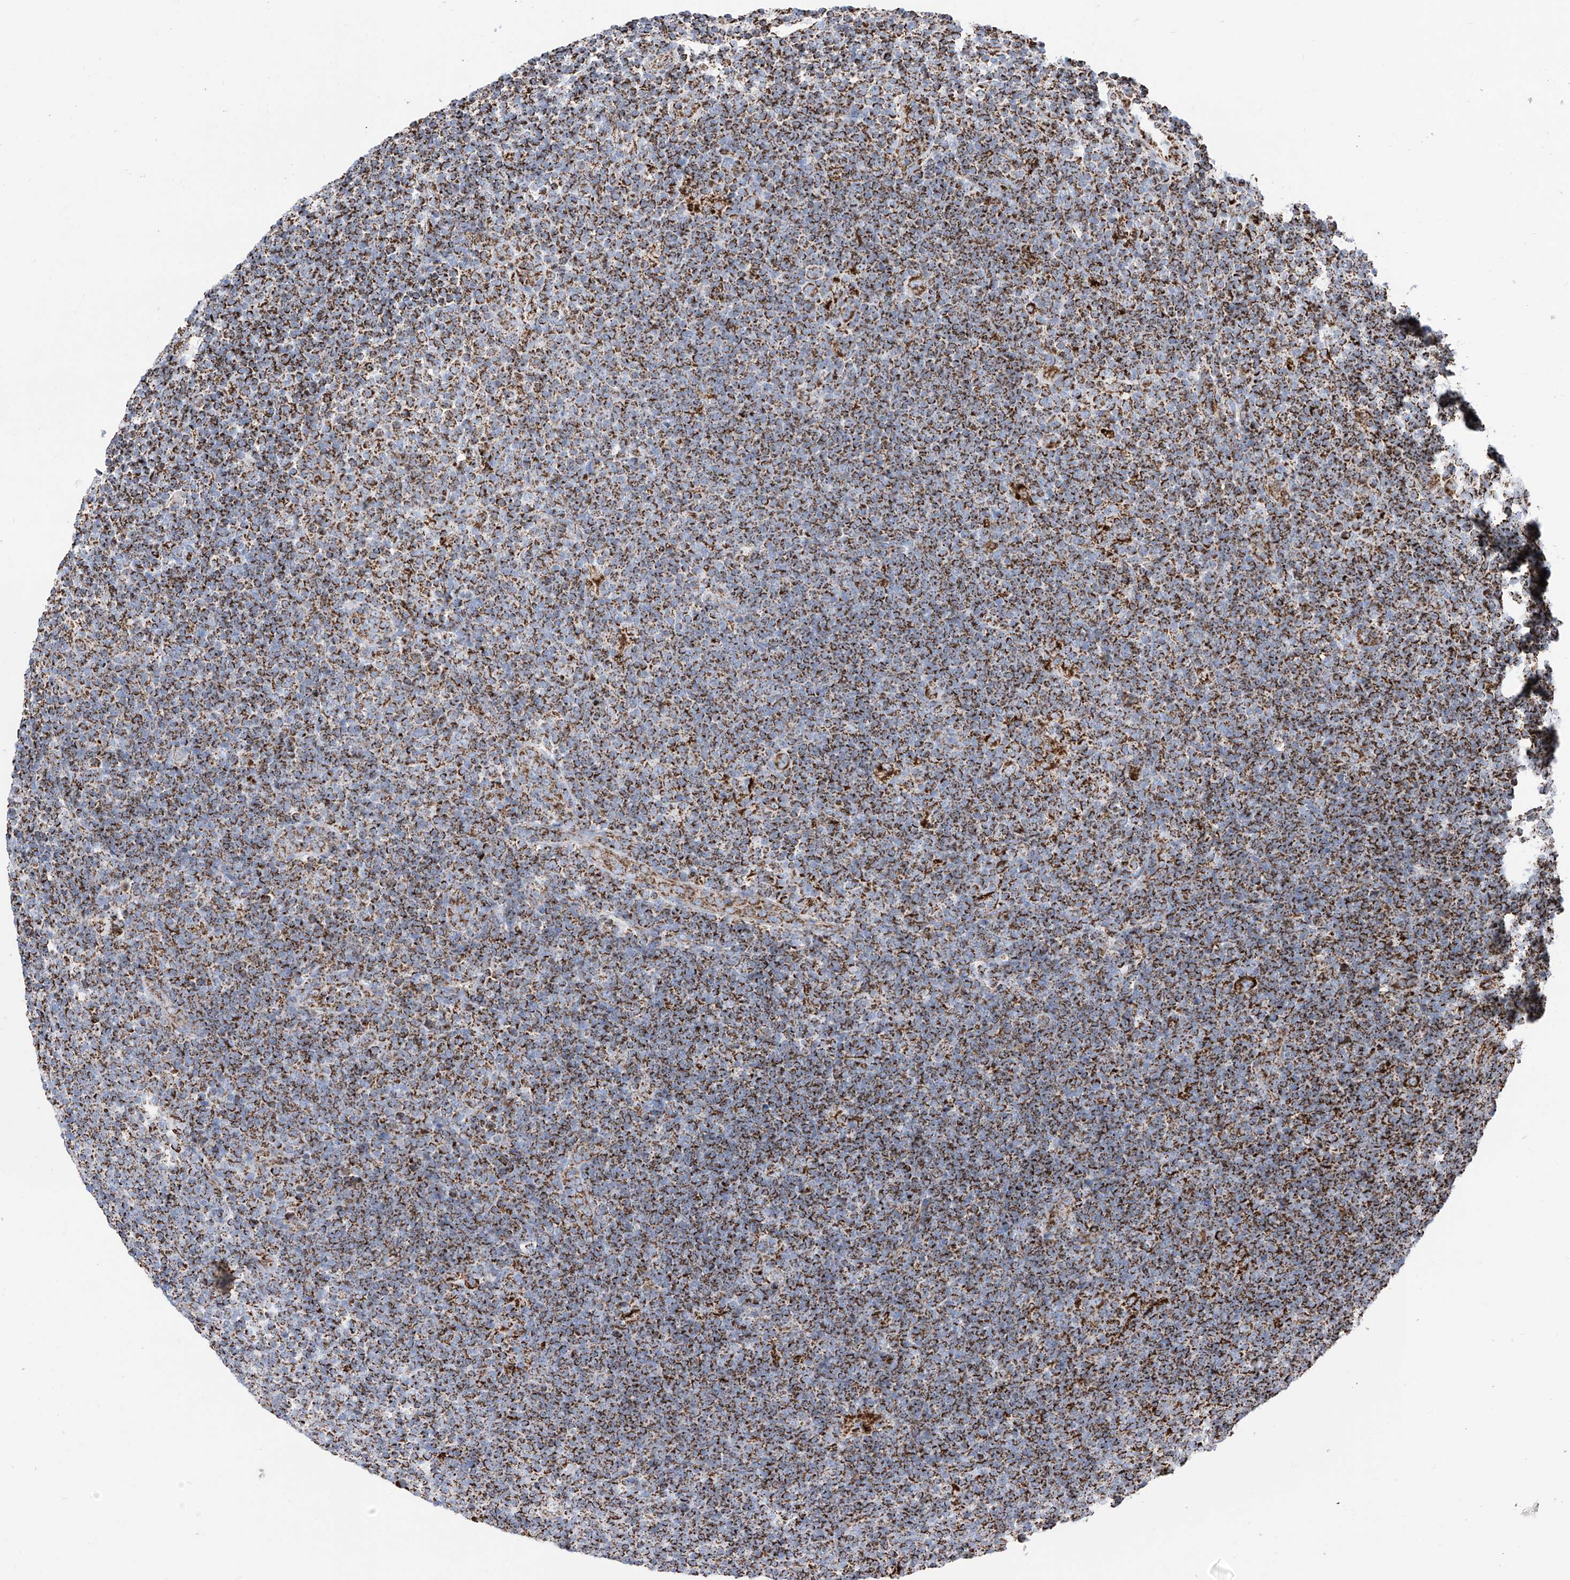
{"staining": {"intensity": "strong", "quantity": ">75%", "location": "cytoplasmic/membranous"}, "tissue": "lymphoma", "cell_type": "Tumor cells", "image_type": "cancer", "snomed": [{"axis": "morphology", "description": "Hodgkin's disease, NOS"}, {"axis": "topography", "description": "Lymph node"}], "caption": "DAB (3,3'-diaminobenzidine) immunohistochemical staining of human lymphoma exhibits strong cytoplasmic/membranous protein staining in approximately >75% of tumor cells. (DAB IHC with brightfield microscopy, high magnification).", "gene": "COX5B", "patient": {"sex": "female", "age": 57}}